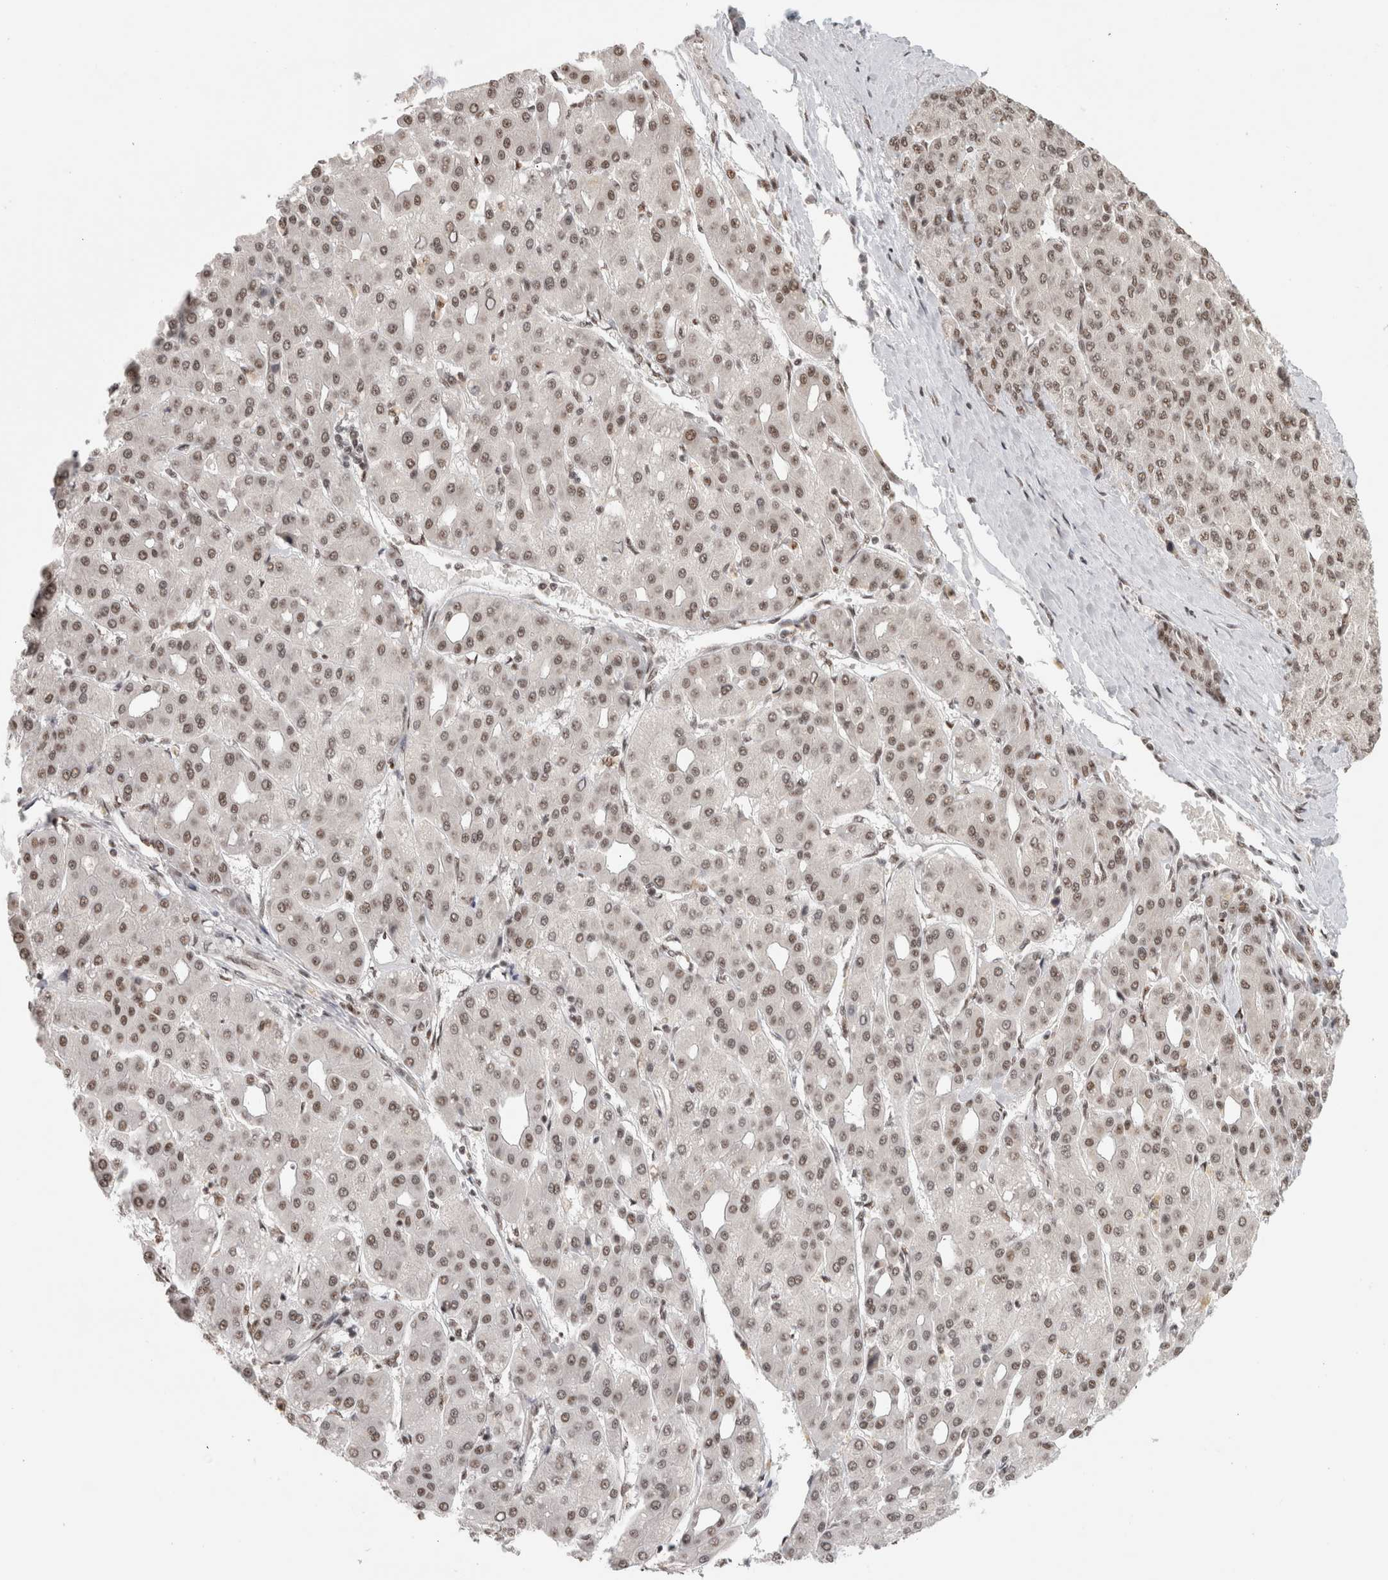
{"staining": {"intensity": "weak", "quantity": ">75%", "location": "nuclear"}, "tissue": "liver cancer", "cell_type": "Tumor cells", "image_type": "cancer", "snomed": [{"axis": "morphology", "description": "Carcinoma, Hepatocellular, NOS"}, {"axis": "topography", "description": "Liver"}], "caption": "This is an image of IHC staining of liver cancer (hepatocellular carcinoma), which shows weak expression in the nuclear of tumor cells.", "gene": "EBNA1BP2", "patient": {"sex": "male", "age": 65}}